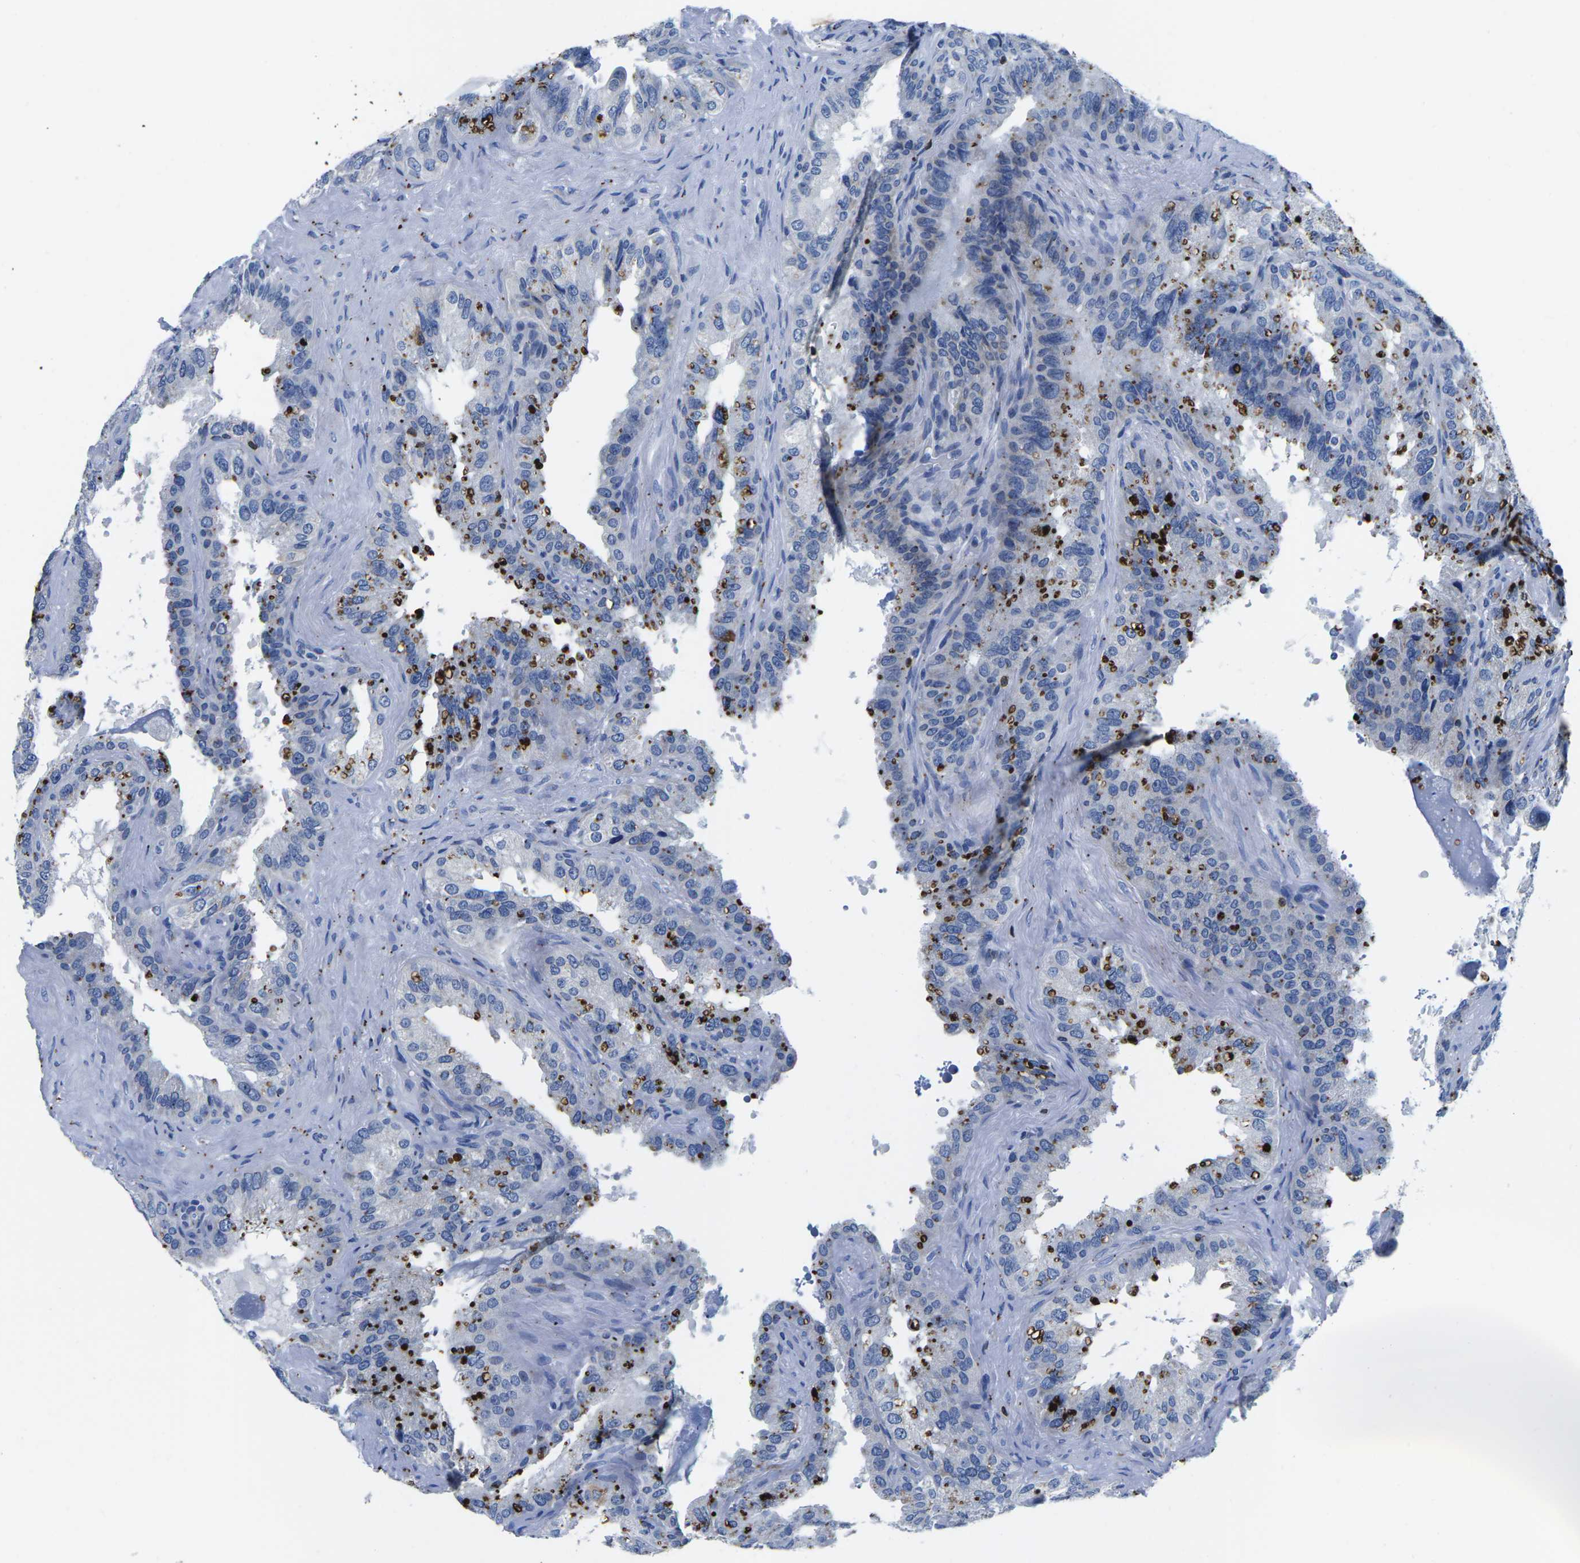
{"staining": {"intensity": "moderate", "quantity": "25%-75%", "location": "cytoplasmic/membranous"}, "tissue": "seminal vesicle", "cell_type": "Glandular cells", "image_type": "normal", "snomed": [{"axis": "morphology", "description": "Normal tissue, NOS"}, {"axis": "topography", "description": "Seminal veicle"}], "caption": "Immunohistochemical staining of normal human seminal vesicle demonstrates medium levels of moderate cytoplasmic/membranous positivity in about 25%-75% of glandular cells. Immunohistochemistry (ihc) stains the protein in brown and the nuclei are stained blue.", "gene": "CTSW", "patient": {"sex": "male", "age": 68}}